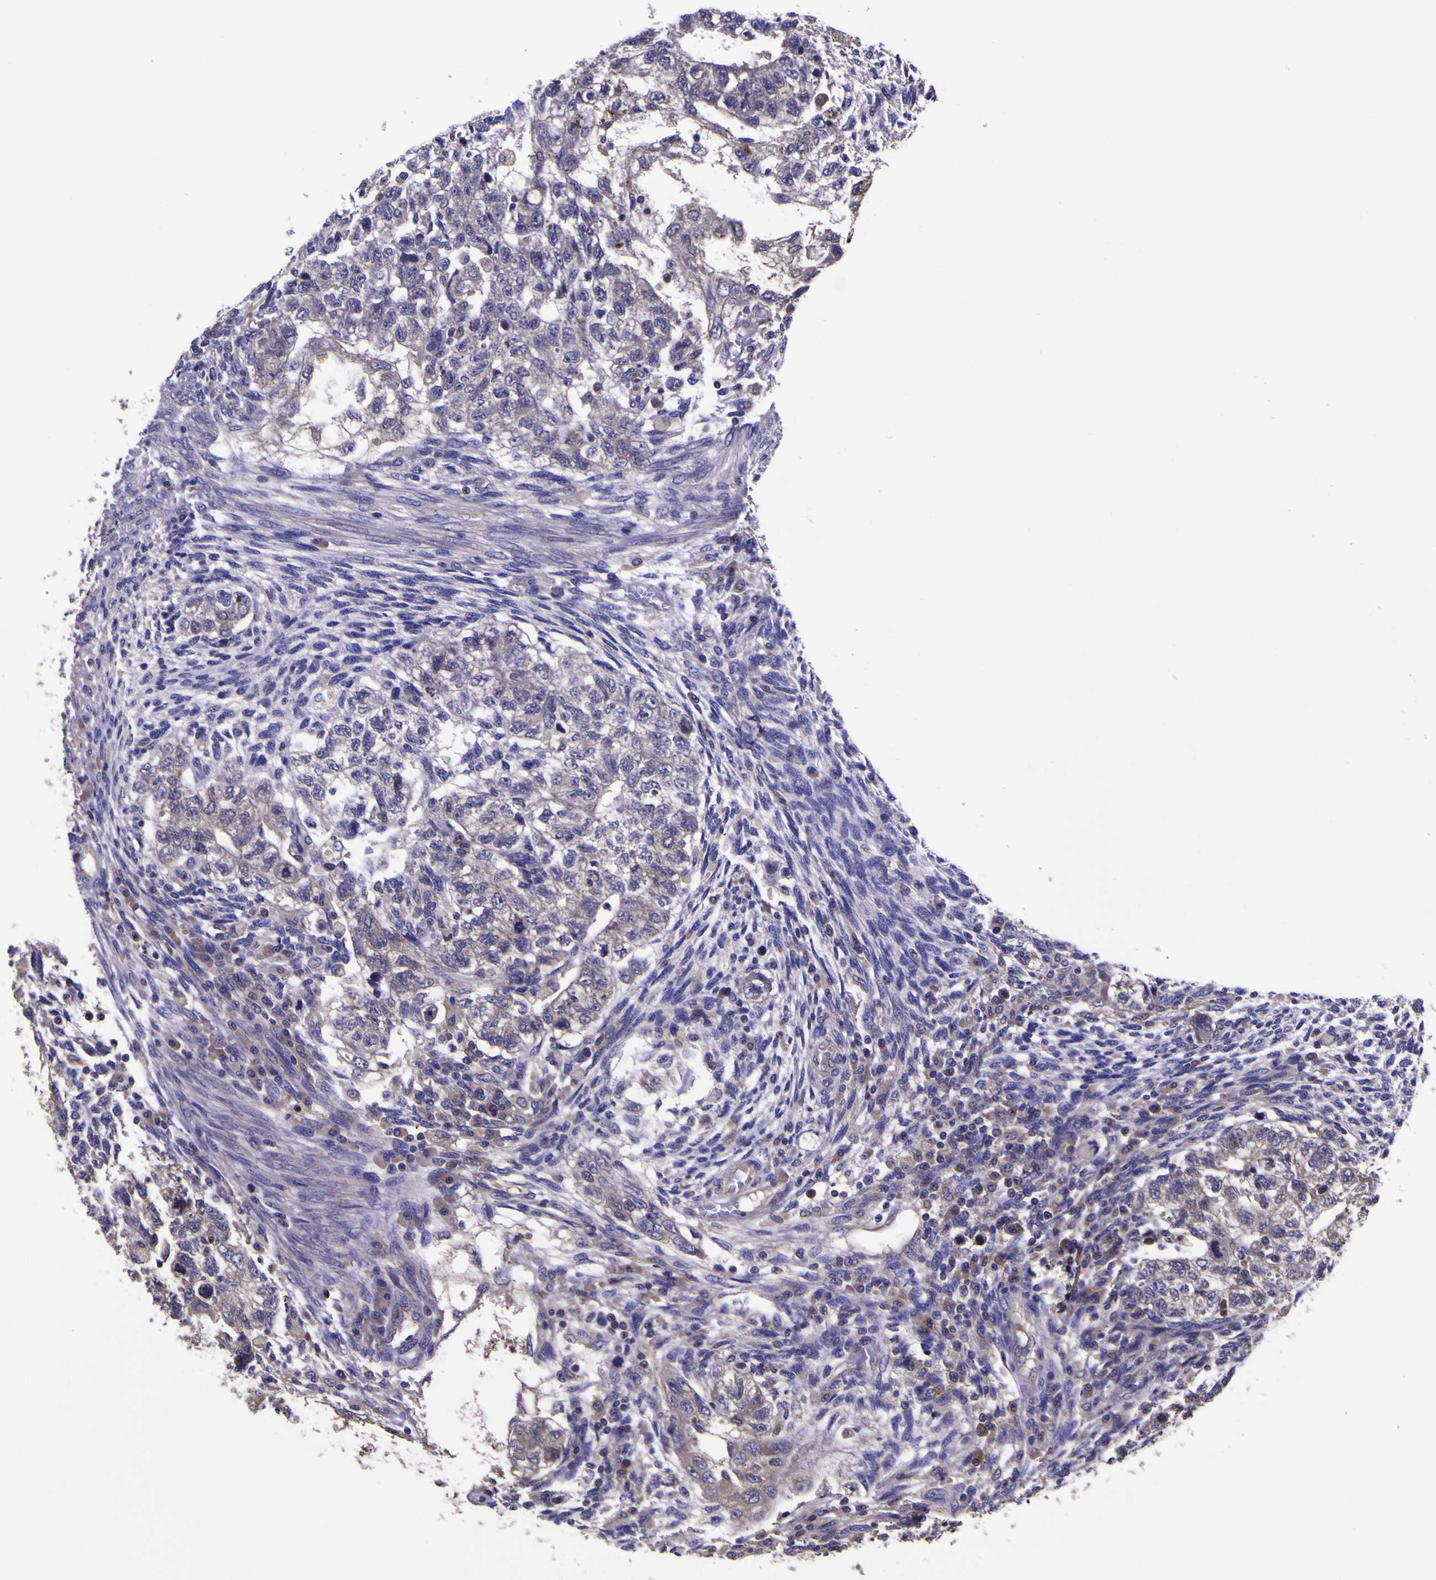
{"staining": {"intensity": "negative", "quantity": "none", "location": "none"}, "tissue": "testis cancer", "cell_type": "Tumor cells", "image_type": "cancer", "snomed": [{"axis": "morphology", "description": "Normal tissue, NOS"}, {"axis": "morphology", "description": "Carcinoma, Embryonal, NOS"}, {"axis": "topography", "description": "Testis"}], "caption": "Immunohistochemistry (IHC) photomicrograph of human testis embryonal carcinoma stained for a protein (brown), which demonstrates no staining in tumor cells. The staining was performed using DAB (3,3'-diaminobenzidine) to visualize the protein expression in brown, while the nuclei were stained in blue with hematoxylin (Magnification: 20x).", "gene": "MAPK14", "patient": {"sex": "male", "age": 36}}